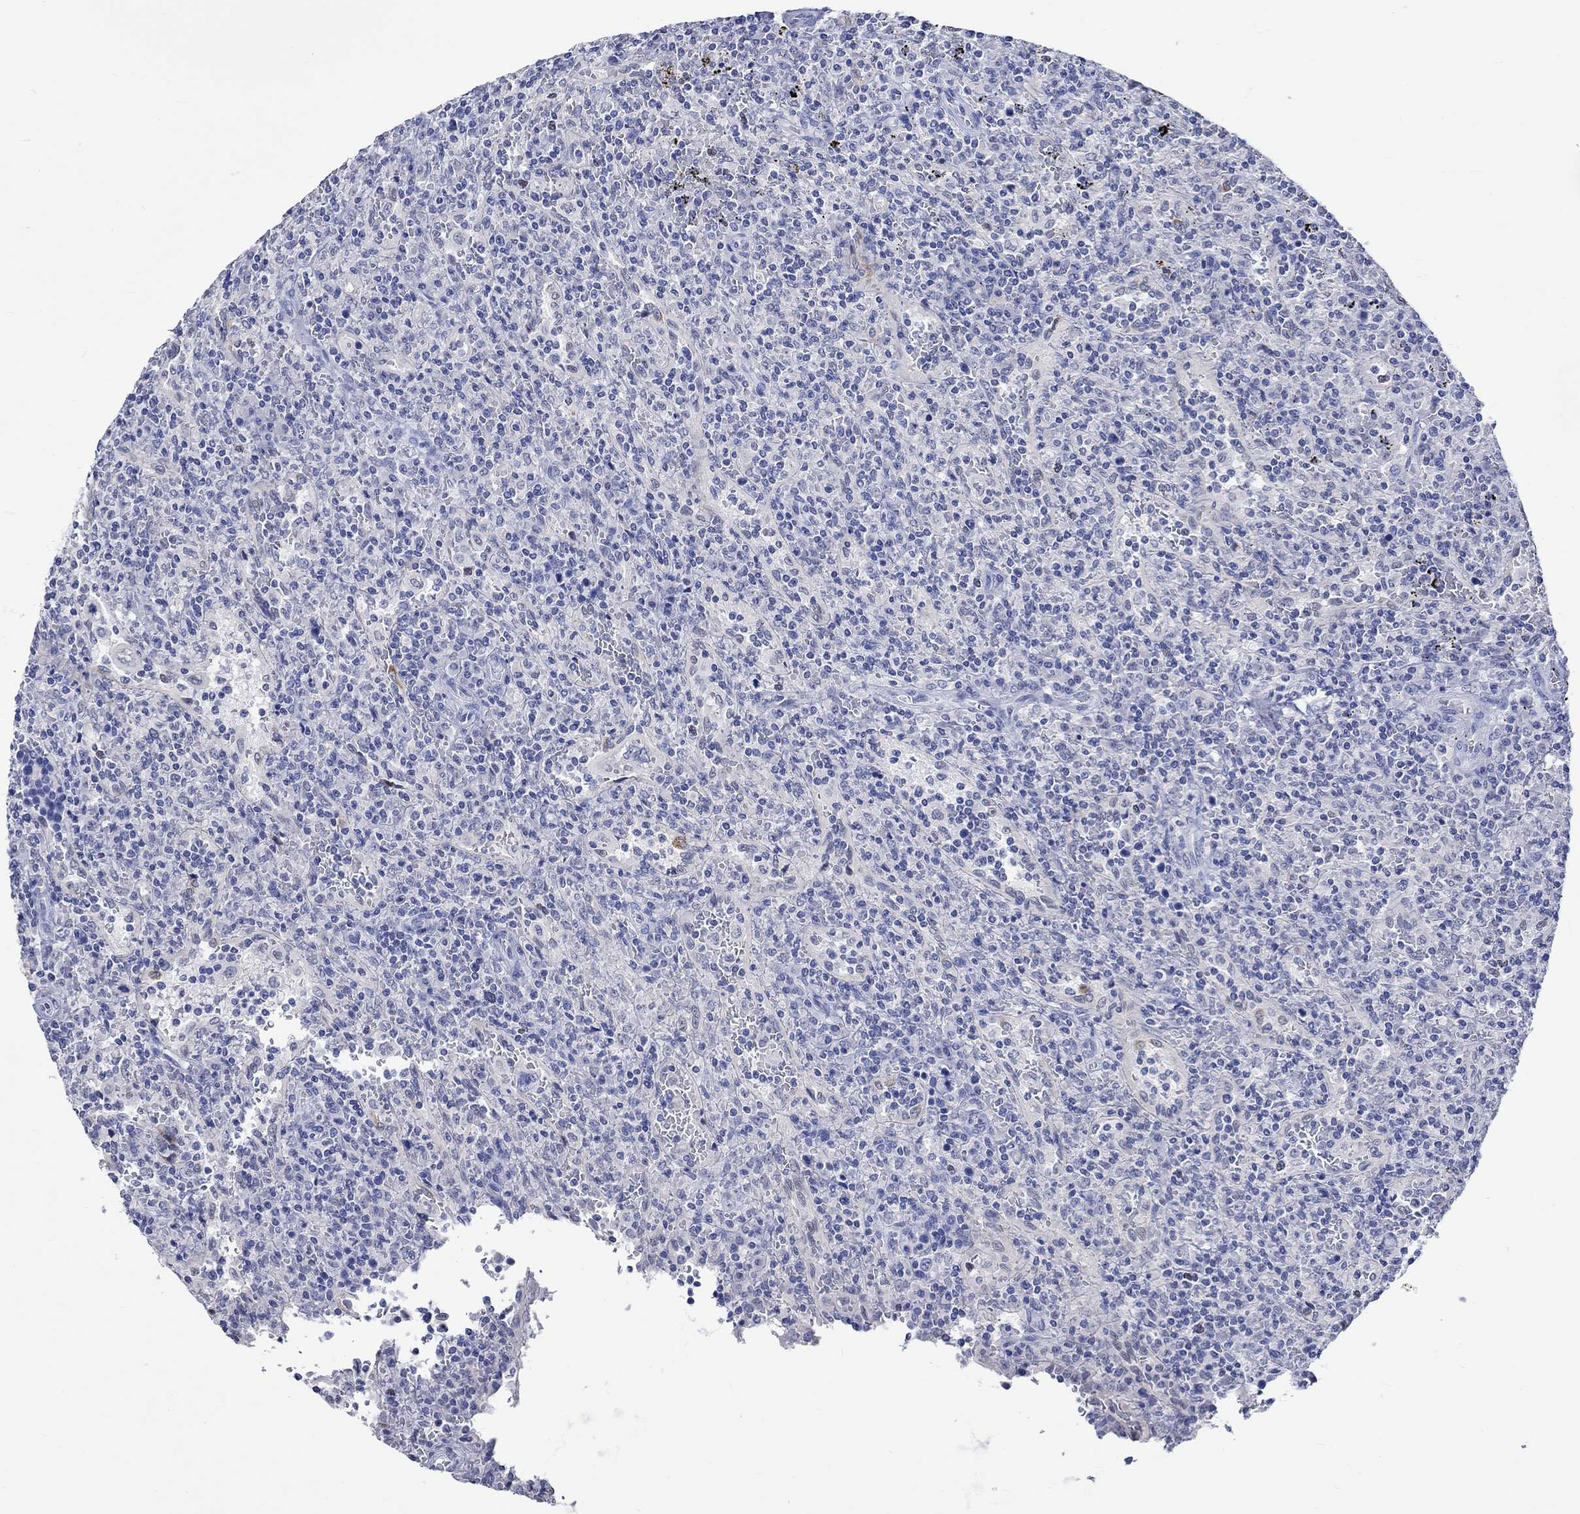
{"staining": {"intensity": "negative", "quantity": "none", "location": "none"}, "tissue": "lymphoma", "cell_type": "Tumor cells", "image_type": "cancer", "snomed": [{"axis": "morphology", "description": "Malignant lymphoma, non-Hodgkin's type, Low grade"}, {"axis": "topography", "description": "Spleen"}], "caption": "Immunohistochemical staining of lymphoma reveals no significant staining in tumor cells.", "gene": "KLHL35", "patient": {"sex": "male", "age": 62}}